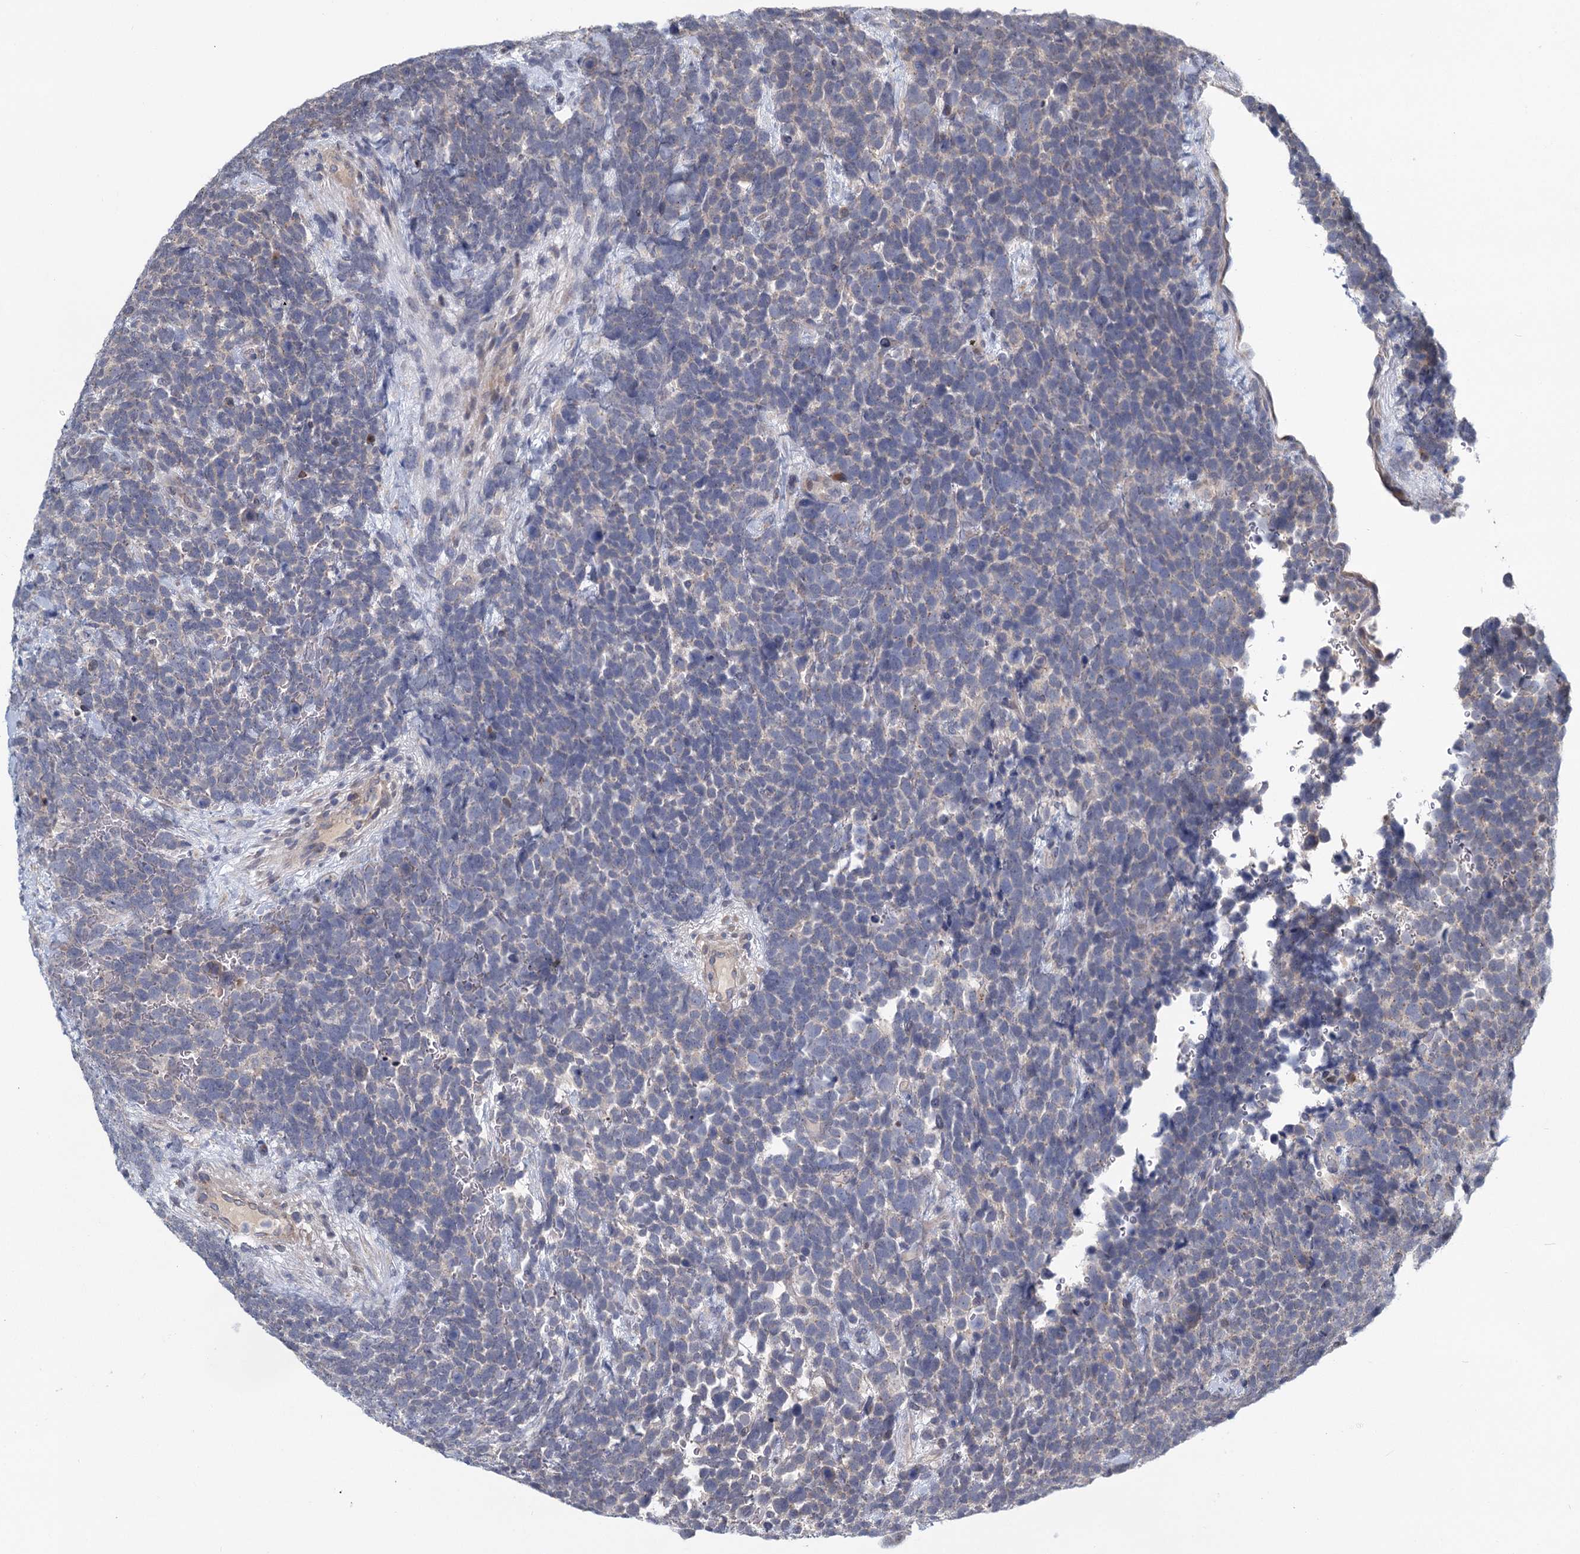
{"staining": {"intensity": "negative", "quantity": "none", "location": "none"}, "tissue": "urothelial cancer", "cell_type": "Tumor cells", "image_type": "cancer", "snomed": [{"axis": "morphology", "description": "Urothelial carcinoma, High grade"}, {"axis": "topography", "description": "Urinary bladder"}], "caption": "A high-resolution image shows IHC staining of urothelial cancer, which shows no significant staining in tumor cells.", "gene": "STAP1", "patient": {"sex": "female", "age": 82}}